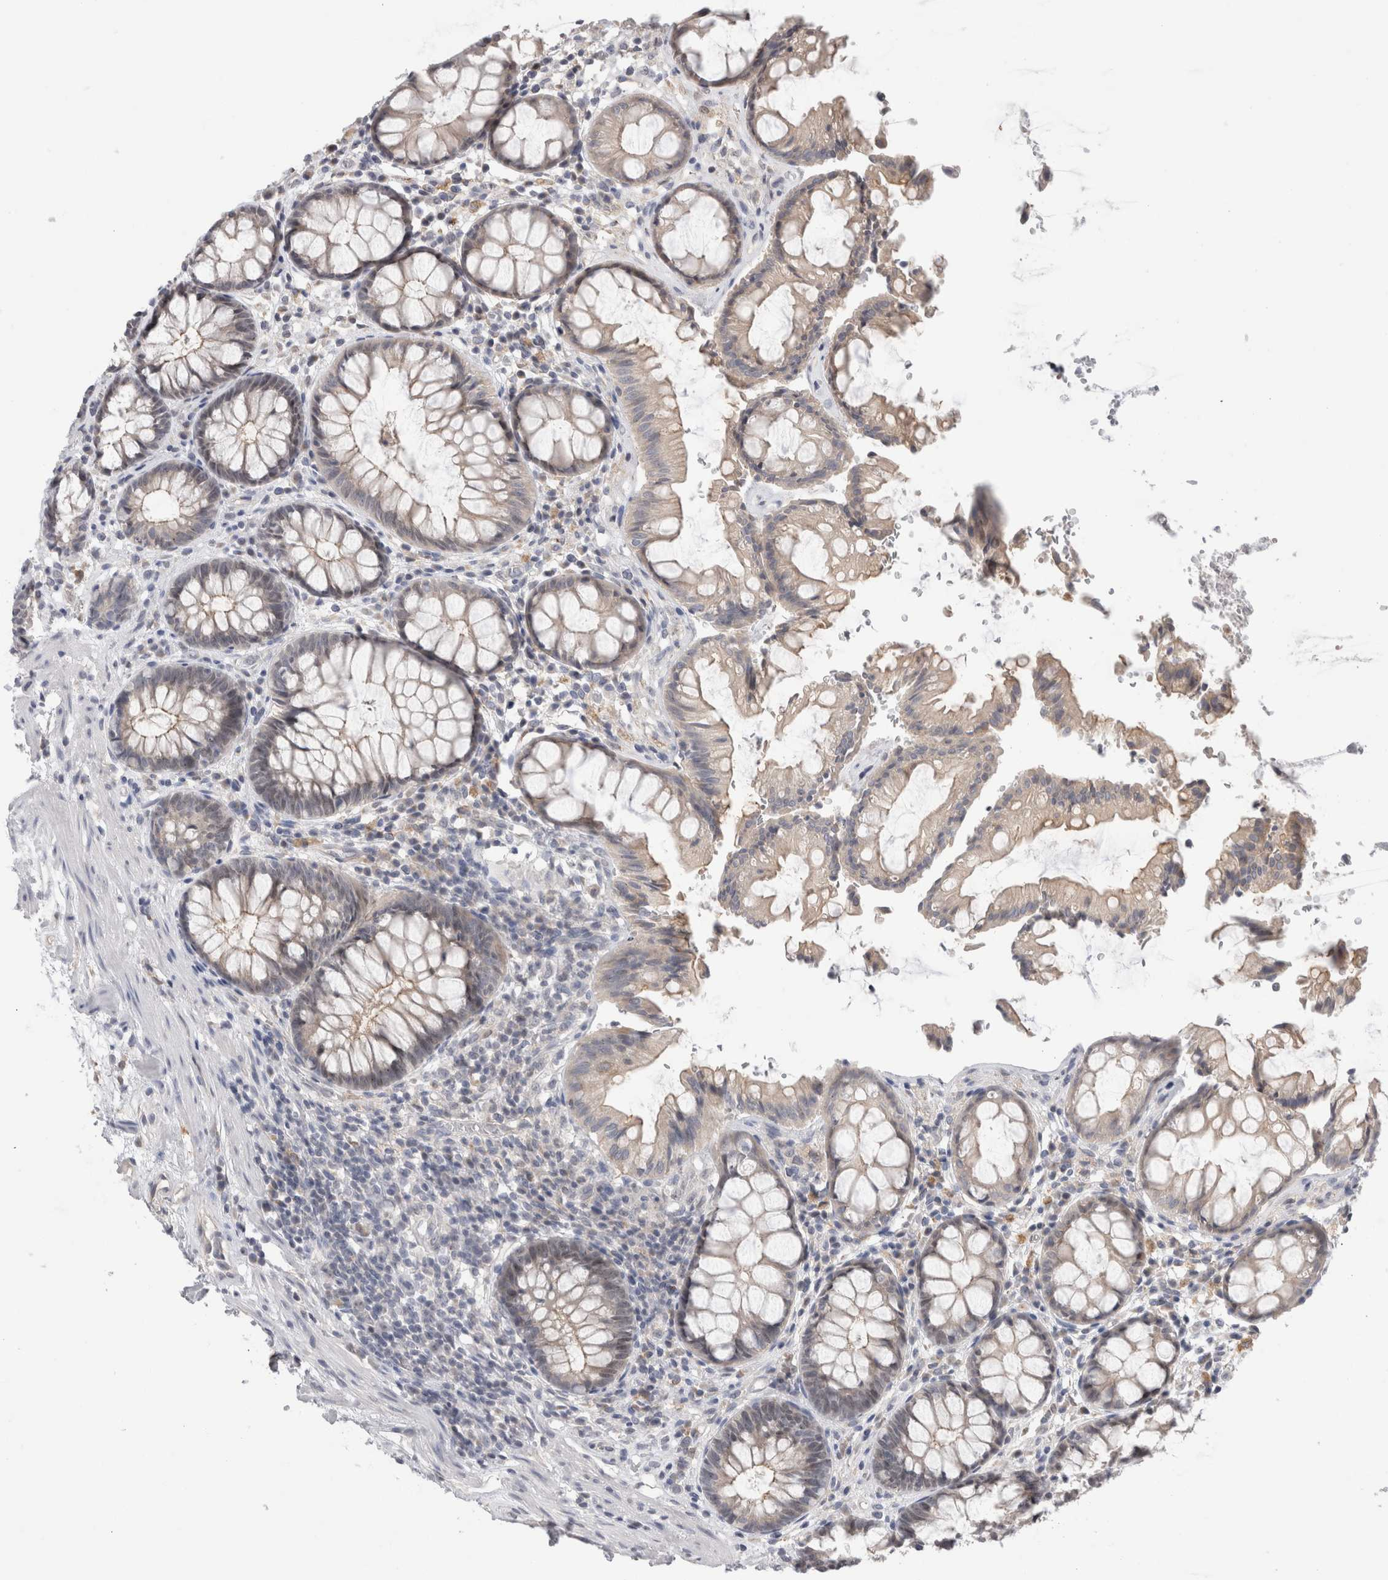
{"staining": {"intensity": "weak", "quantity": "25%-75%", "location": "cytoplasmic/membranous"}, "tissue": "rectum", "cell_type": "Glandular cells", "image_type": "normal", "snomed": [{"axis": "morphology", "description": "Normal tissue, NOS"}, {"axis": "topography", "description": "Rectum"}], "caption": "Benign rectum reveals weak cytoplasmic/membranous positivity in approximately 25%-75% of glandular cells The staining was performed using DAB to visualize the protein expression in brown, while the nuclei were stained in blue with hematoxylin (Magnification: 20x)..", "gene": "SYTL5", "patient": {"sex": "male", "age": 64}}